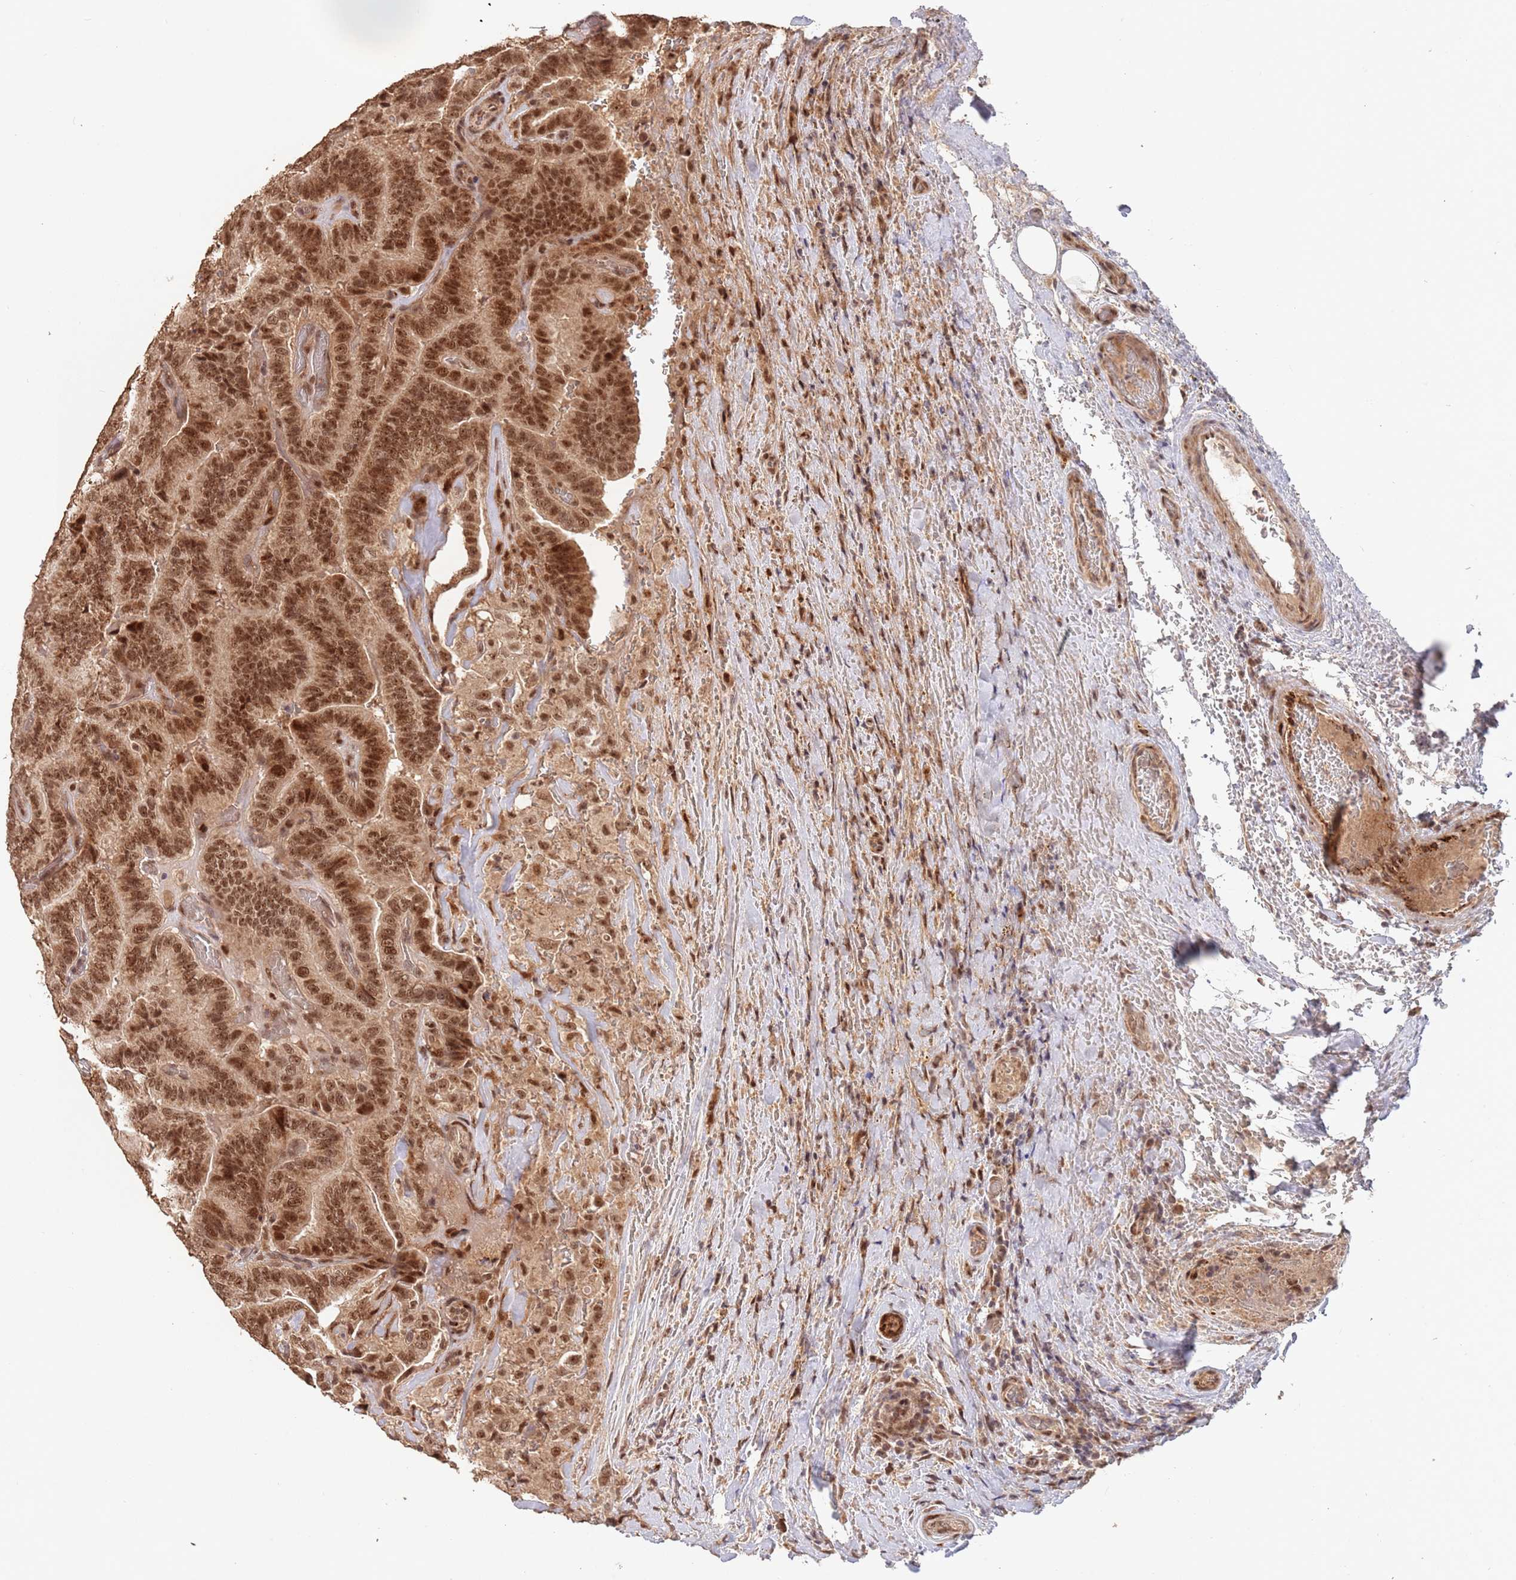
{"staining": {"intensity": "moderate", "quantity": ">75%", "location": "cytoplasmic/membranous,nuclear"}, "tissue": "thyroid cancer", "cell_type": "Tumor cells", "image_type": "cancer", "snomed": [{"axis": "morphology", "description": "Papillary adenocarcinoma, NOS"}, {"axis": "topography", "description": "Thyroid gland"}], "caption": "Human thyroid papillary adenocarcinoma stained with a protein marker demonstrates moderate staining in tumor cells.", "gene": "RFXANK", "patient": {"sex": "male", "age": 61}}